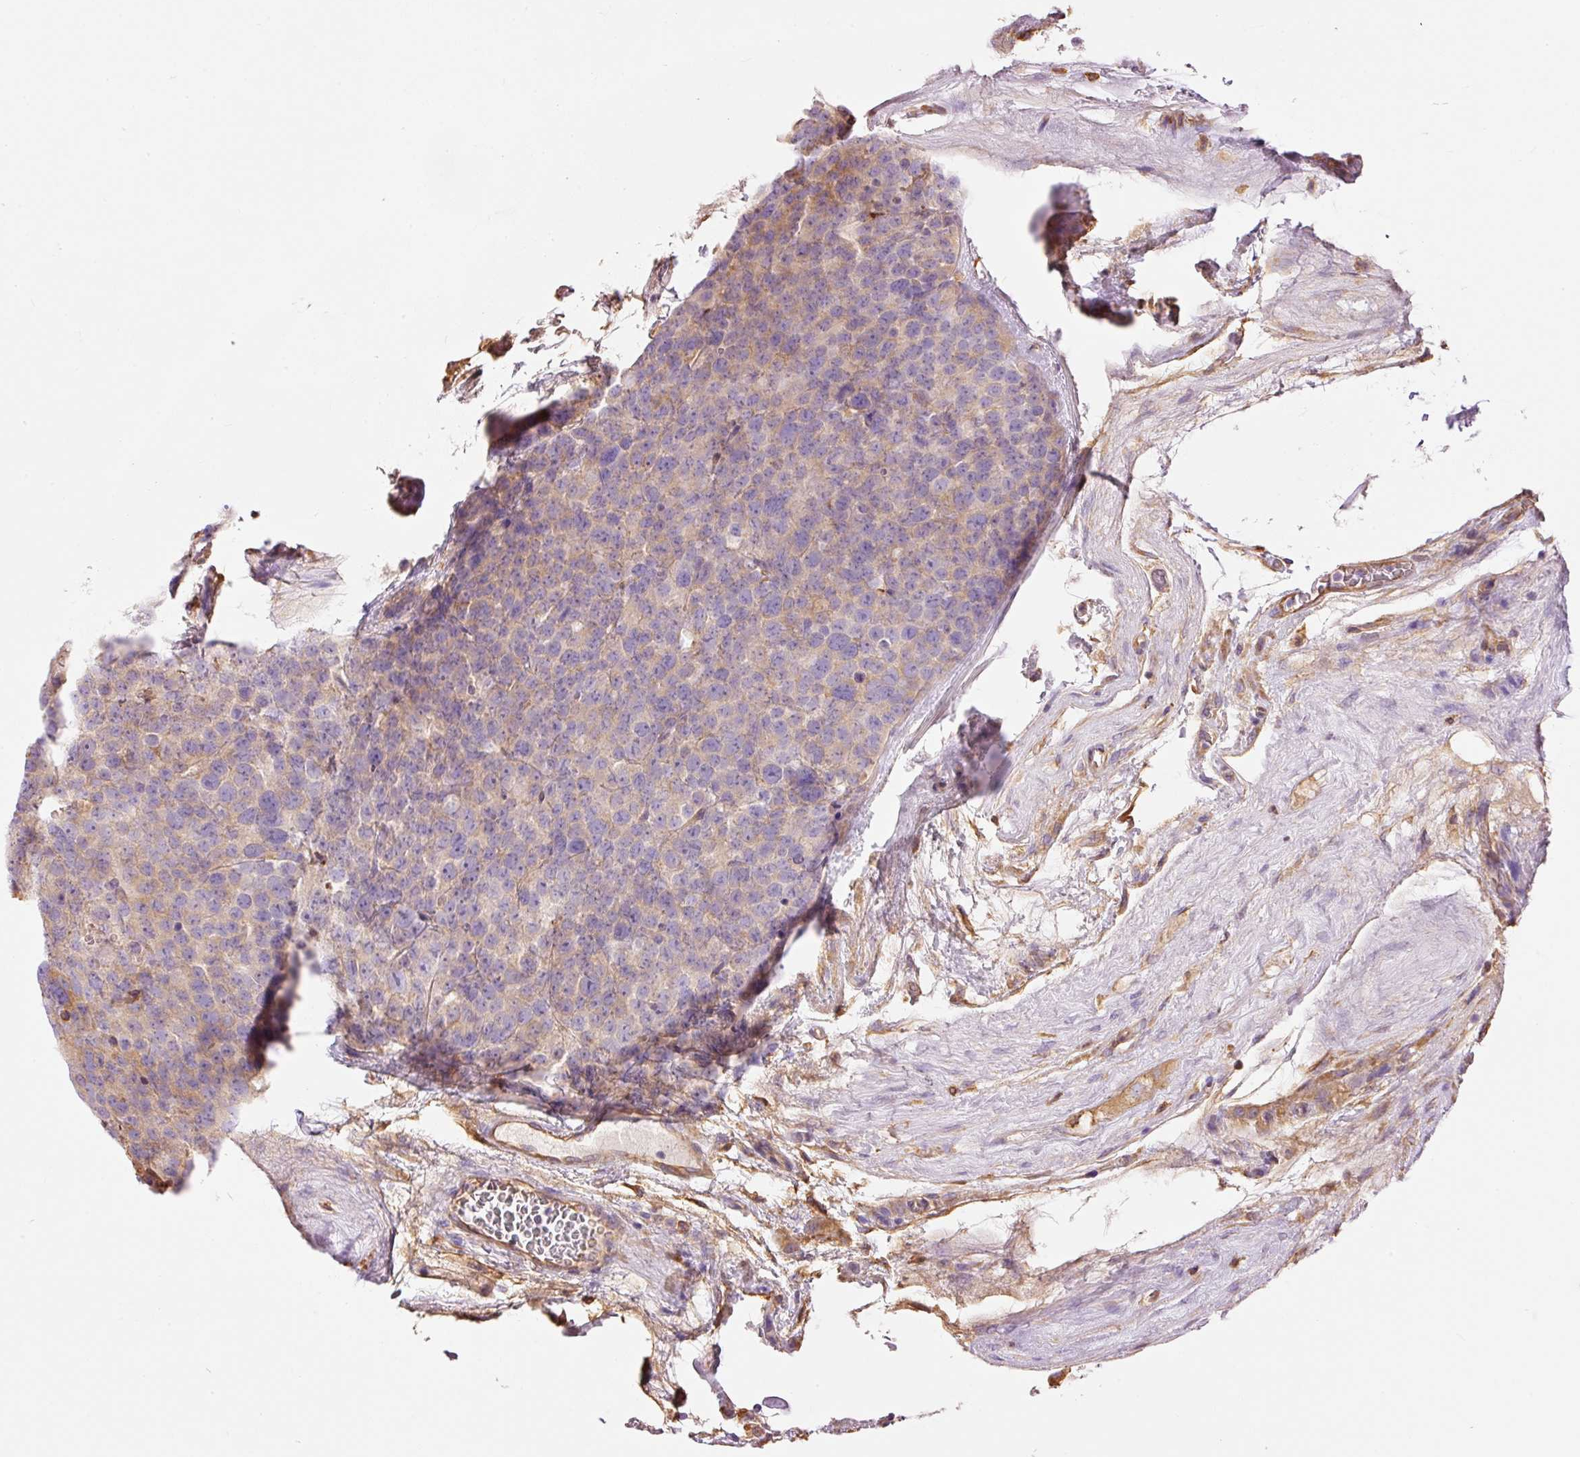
{"staining": {"intensity": "negative", "quantity": "none", "location": "none"}, "tissue": "testis cancer", "cell_type": "Tumor cells", "image_type": "cancer", "snomed": [{"axis": "morphology", "description": "Seminoma, NOS"}, {"axis": "topography", "description": "Testis"}], "caption": "Immunohistochemical staining of testis seminoma exhibits no significant expression in tumor cells.", "gene": "IL10RB", "patient": {"sex": "male", "age": 71}}